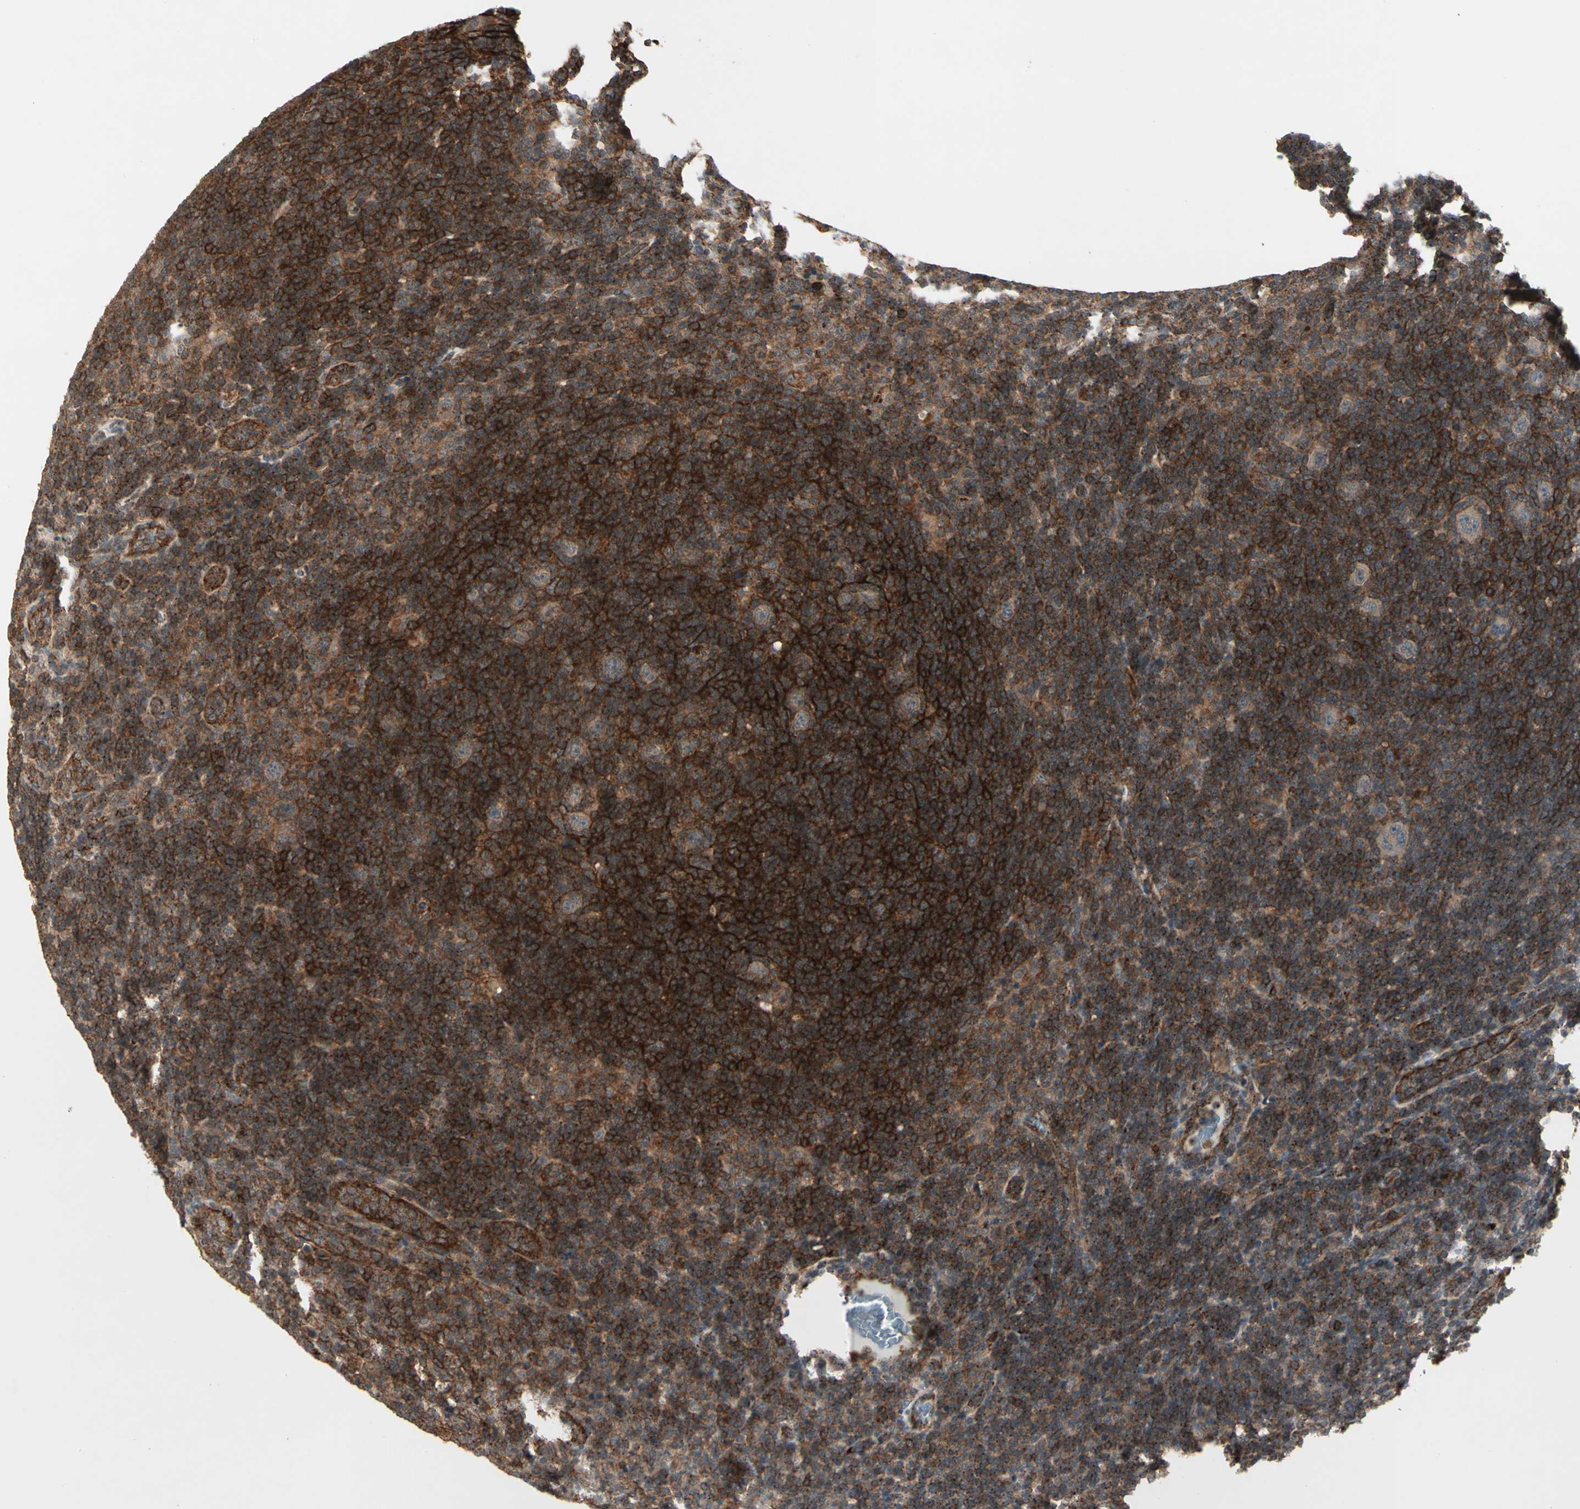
{"staining": {"intensity": "weak", "quantity": ">75%", "location": "cytoplasmic/membranous"}, "tissue": "lymphoma", "cell_type": "Tumor cells", "image_type": "cancer", "snomed": [{"axis": "morphology", "description": "Hodgkin's disease, NOS"}, {"axis": "topography", "description": "Lymph node"}], "caption": "This is a photomicrograph of immunohistochemistry (IHC) staining of Hodgkin's disease, which shows weak expression in the cytoplasmic/membranous of tumor cells.", "gene": "FLOT1", "patient": {"sex": "female", "age": 57}}